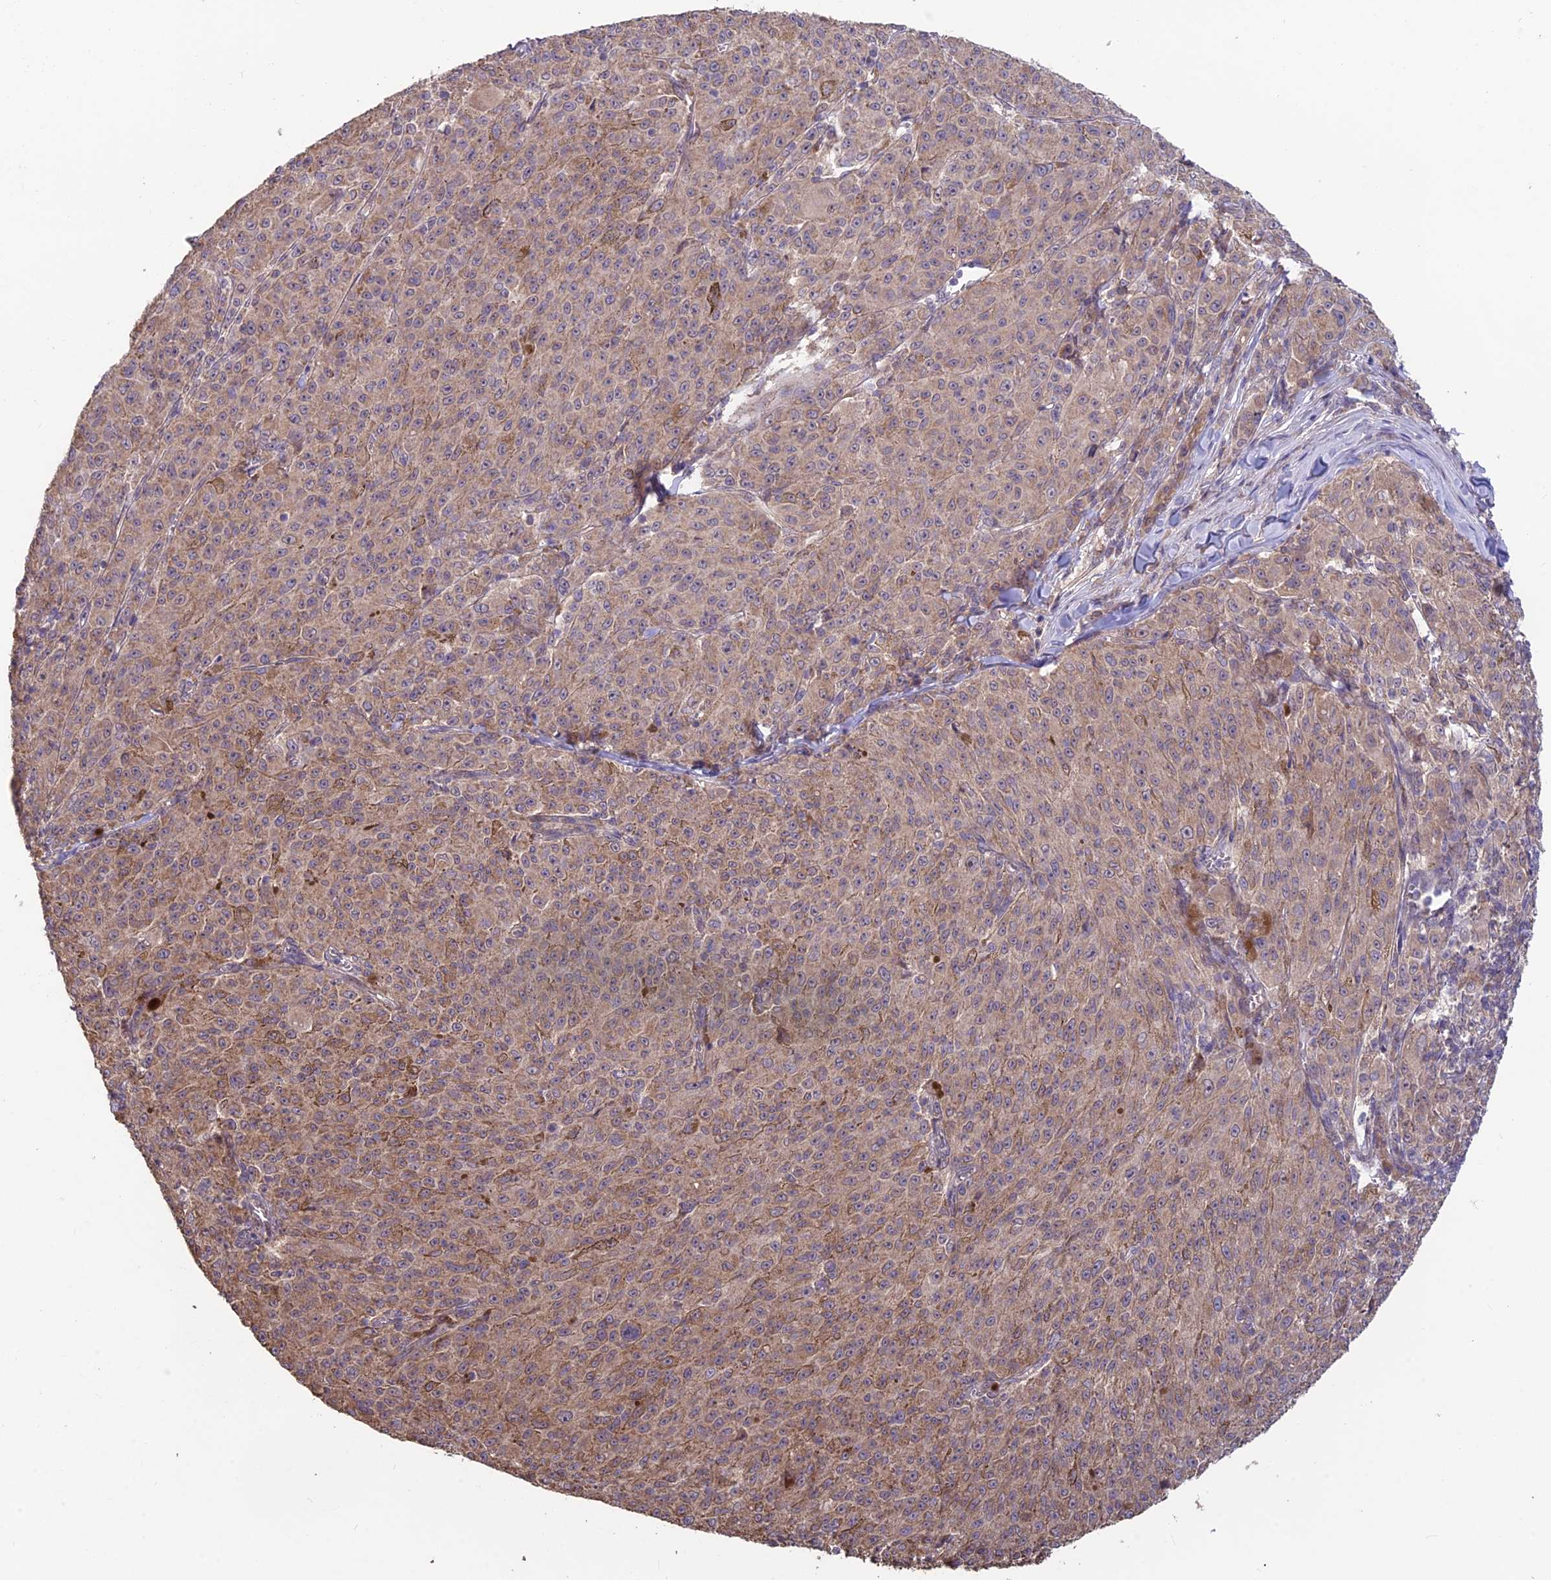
{"staining": {"intensity": "moderate", "quantity": "25%-75%", "location": "cytoplasmic/membranous"}, "tissue": "melanoma", "cell_type": "Tumor cells", "image_type": "cancer", "snomed": [{"axis": "morphology", "description": "Malignant melanoma, NOS"}, {"axis": "topography", "description": "Skin"}], "caption": "Immunohistochemical staining of human melanoma exhibits moderate cytoplasmic/membranous protein positivity in about 25%-75% of tumor cells.", "gene": "SHISA5", "patient": {"sex": "female", "age": 52}}